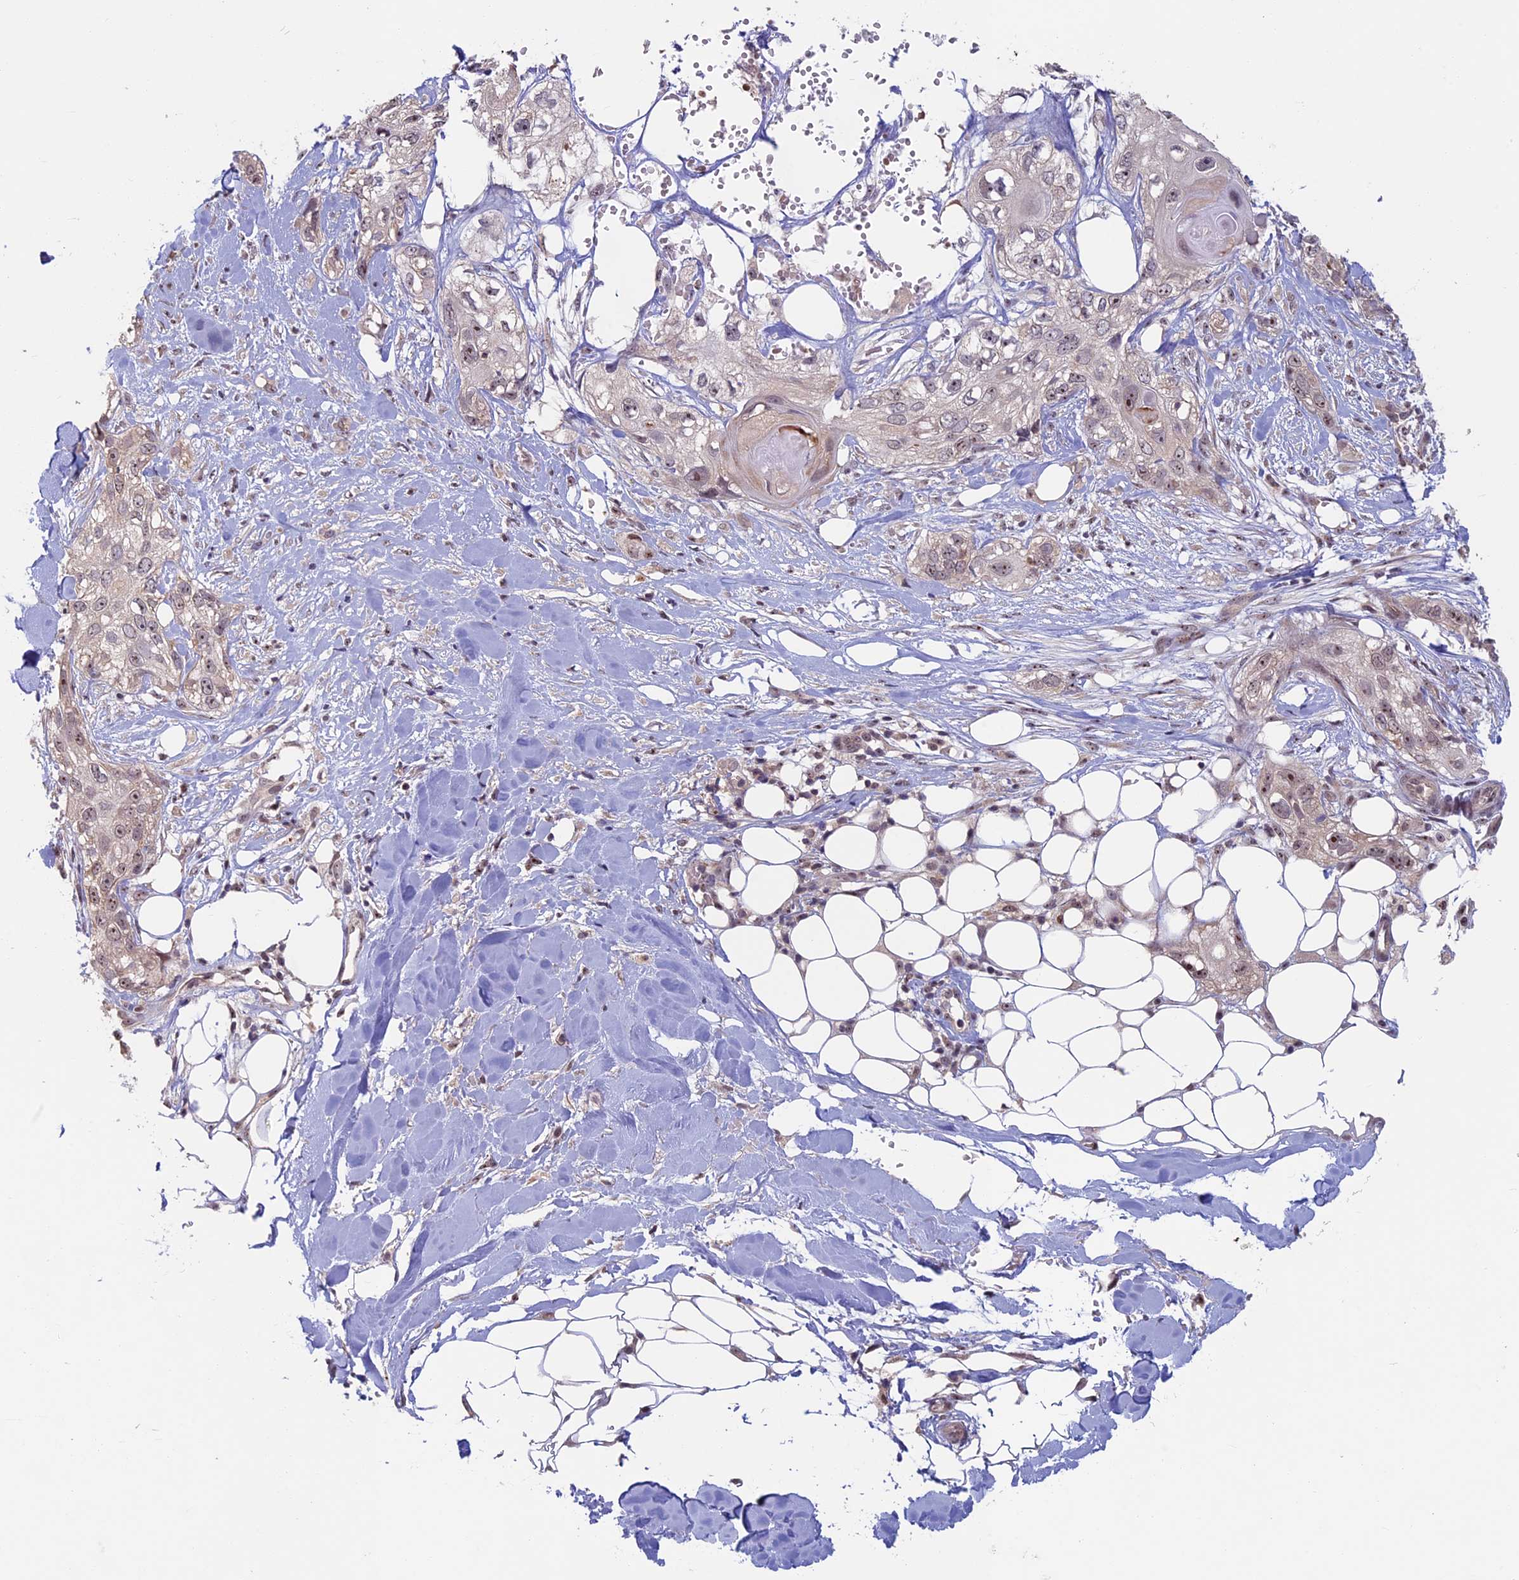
{"staining": {"intensity": "weak", "quantity": ">75%", "location": "nuclear"}, "tissue": "skin cancer", "cell_type": "Tumor cells", "image_type": "cancer", "snomed": [{"axis": "morphology", "description": "Normal tissue, NOS"}, {"axis": "morphology", "description": "Squamous cell carcinoma, NOS"}, {"axis": "topography", "description": "Skin"}], "caption": "Skin cancer stained for a protein demonstrates weak nuclear positivity in tumor cells. (brown staining indicates protein expression, while blue staining denotes nuclei).", "gene": "SPIRE1", "patient": {"sex": "male", "age": 72}}